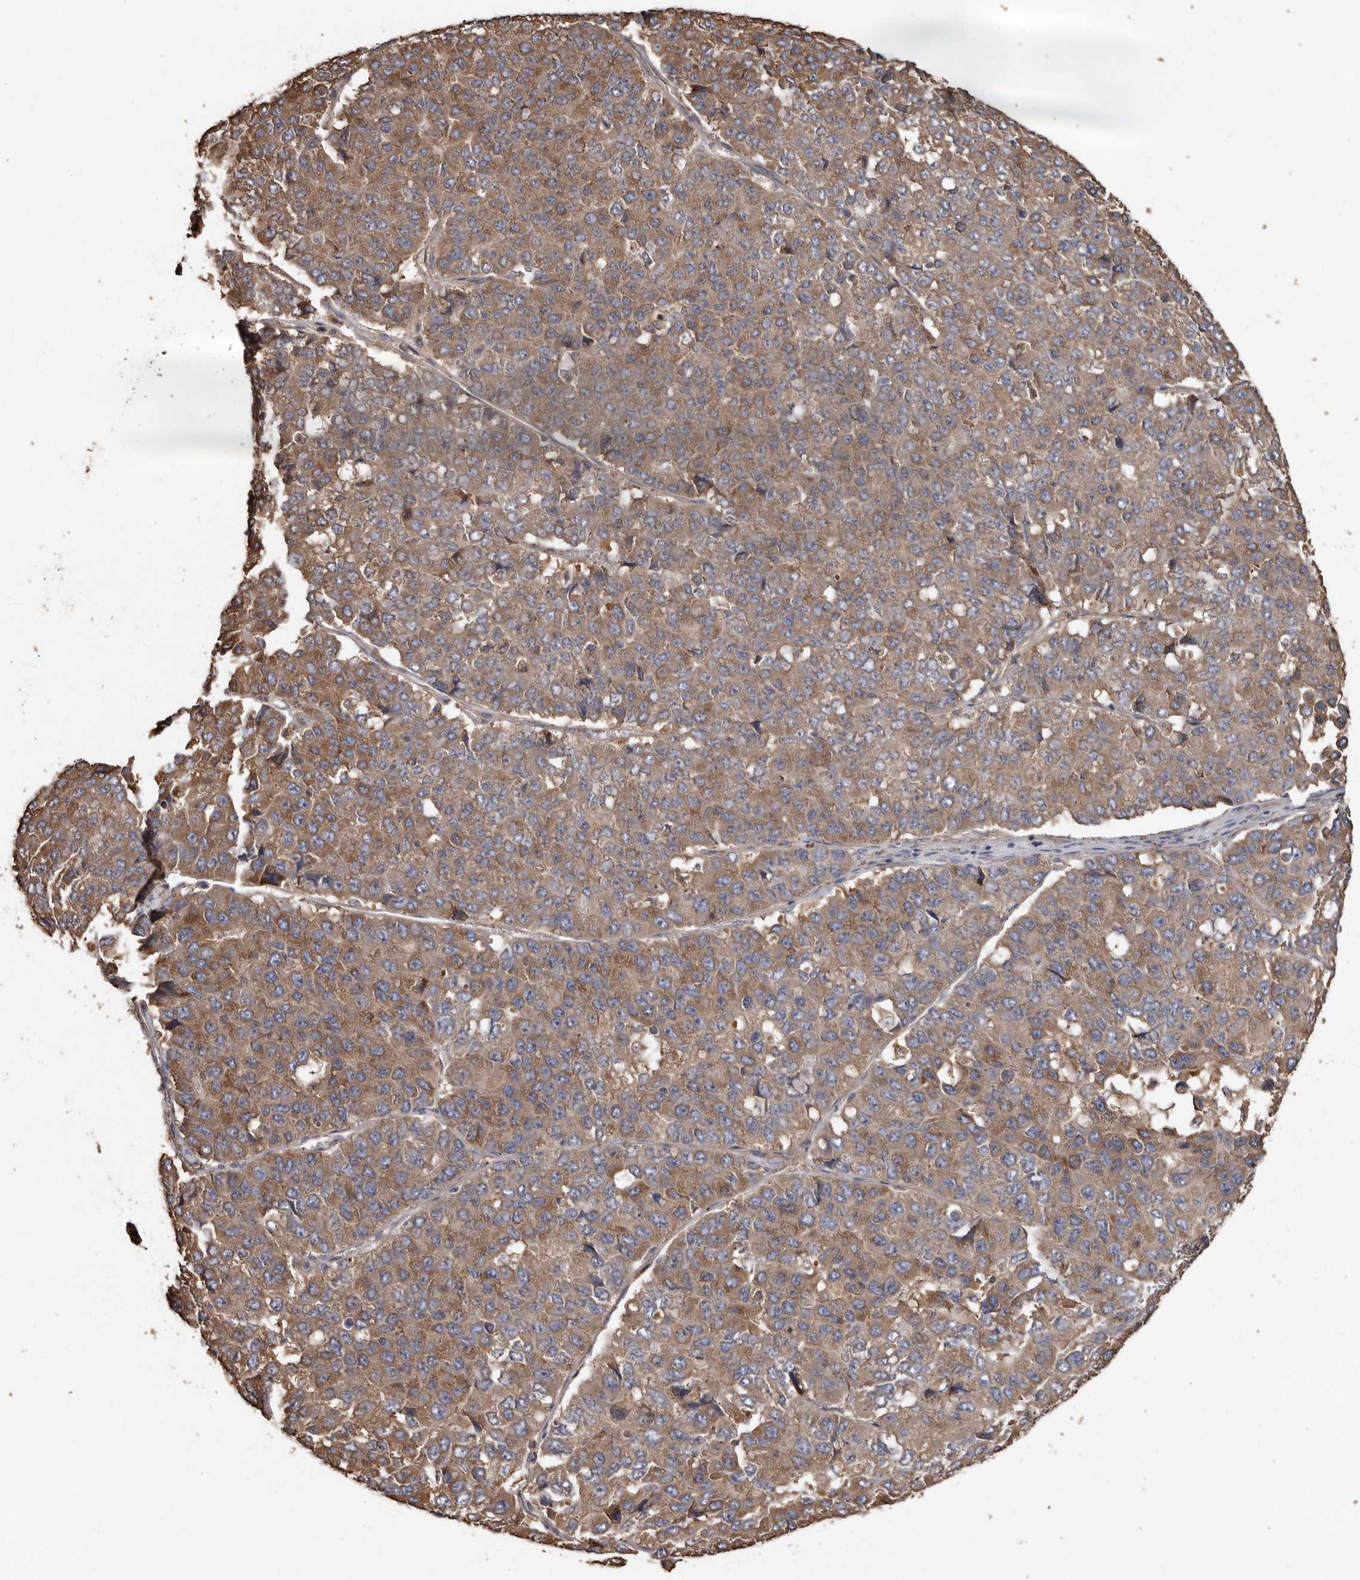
{"staining": {"intensity": "moderate", "quantity": ">75%", "location": "cytoplasmic/membranous"}, "tissue": "pancreatic cancer", "cell_type": "Tumor cells", "image_type": "cancer", "snomed": [{"axis": "morphology", "description": "Adenocarcinoma, NOS"}, {"axis": "topography", "description": "Pancreas"}], "caption": "Adenocarcinoma (pancreatic) tissue shows moderate cytoplasmic/membranous expression in about >75% of tumor cells, visualized by immunohistochemistry. The staining is performed using DAB brown chromogen to label protein expression. The nuclei are counter-stained blue using hematoxylin.", "gene": "FLCN", "patient": {"sex": "male", "age": 50}}